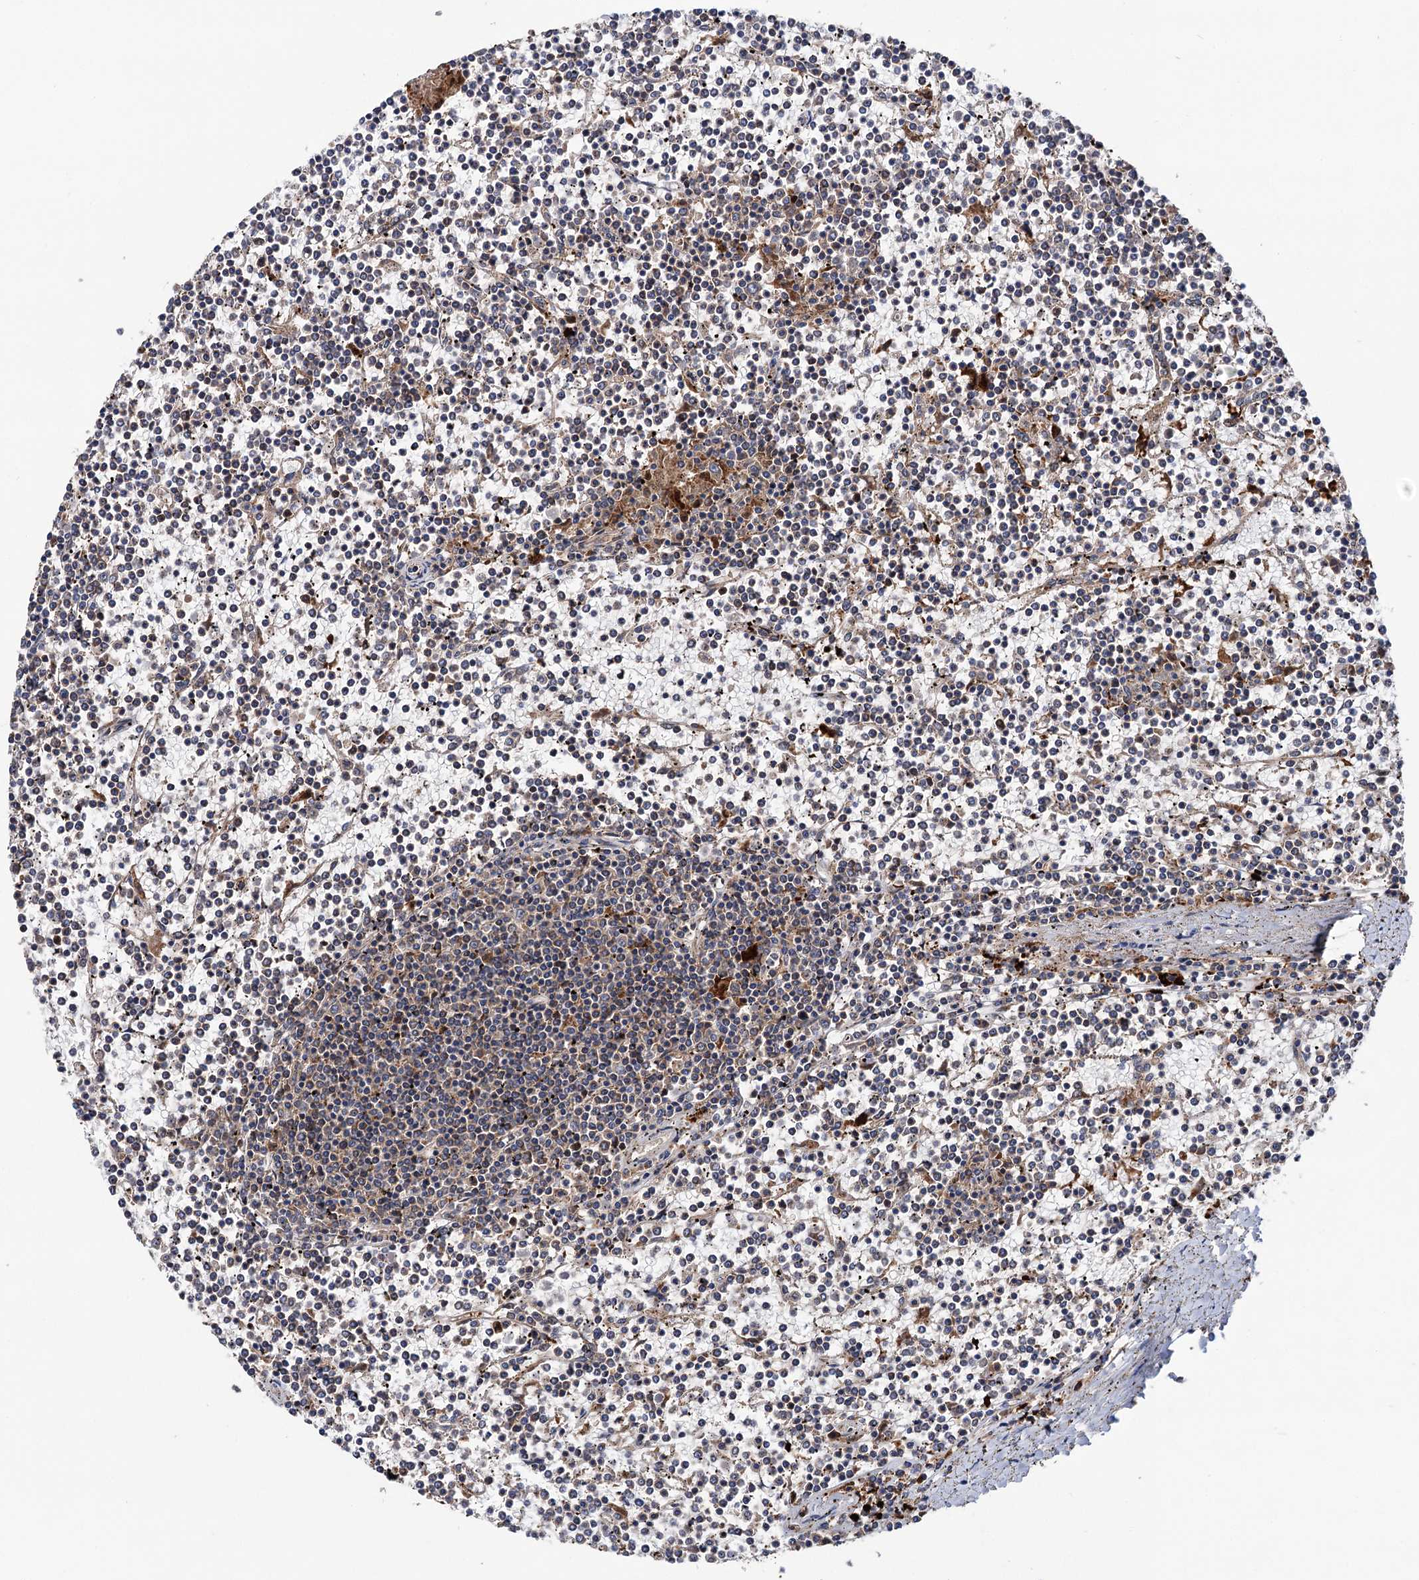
{"staining": {"intensity": "negative", "quantity": "none", "location": "none"}, "tissue": "lymphoma", "cell_type": "Tumor cells", "image_type": "cancer", "snomed": [{"axis": "morphology", "description": "Malignant lymphoma, non-Hodgkin's type, Low grade"}, {"axis": "topography", "description": "Spleen"}], "caption": "The photomicrograph reveals no significant staining in tumor cells of malignant lymphoma, non-Hodgkin's type (low-grade).", "gene": "NAA25", "patient": {"sex": "female", "age": 19}}